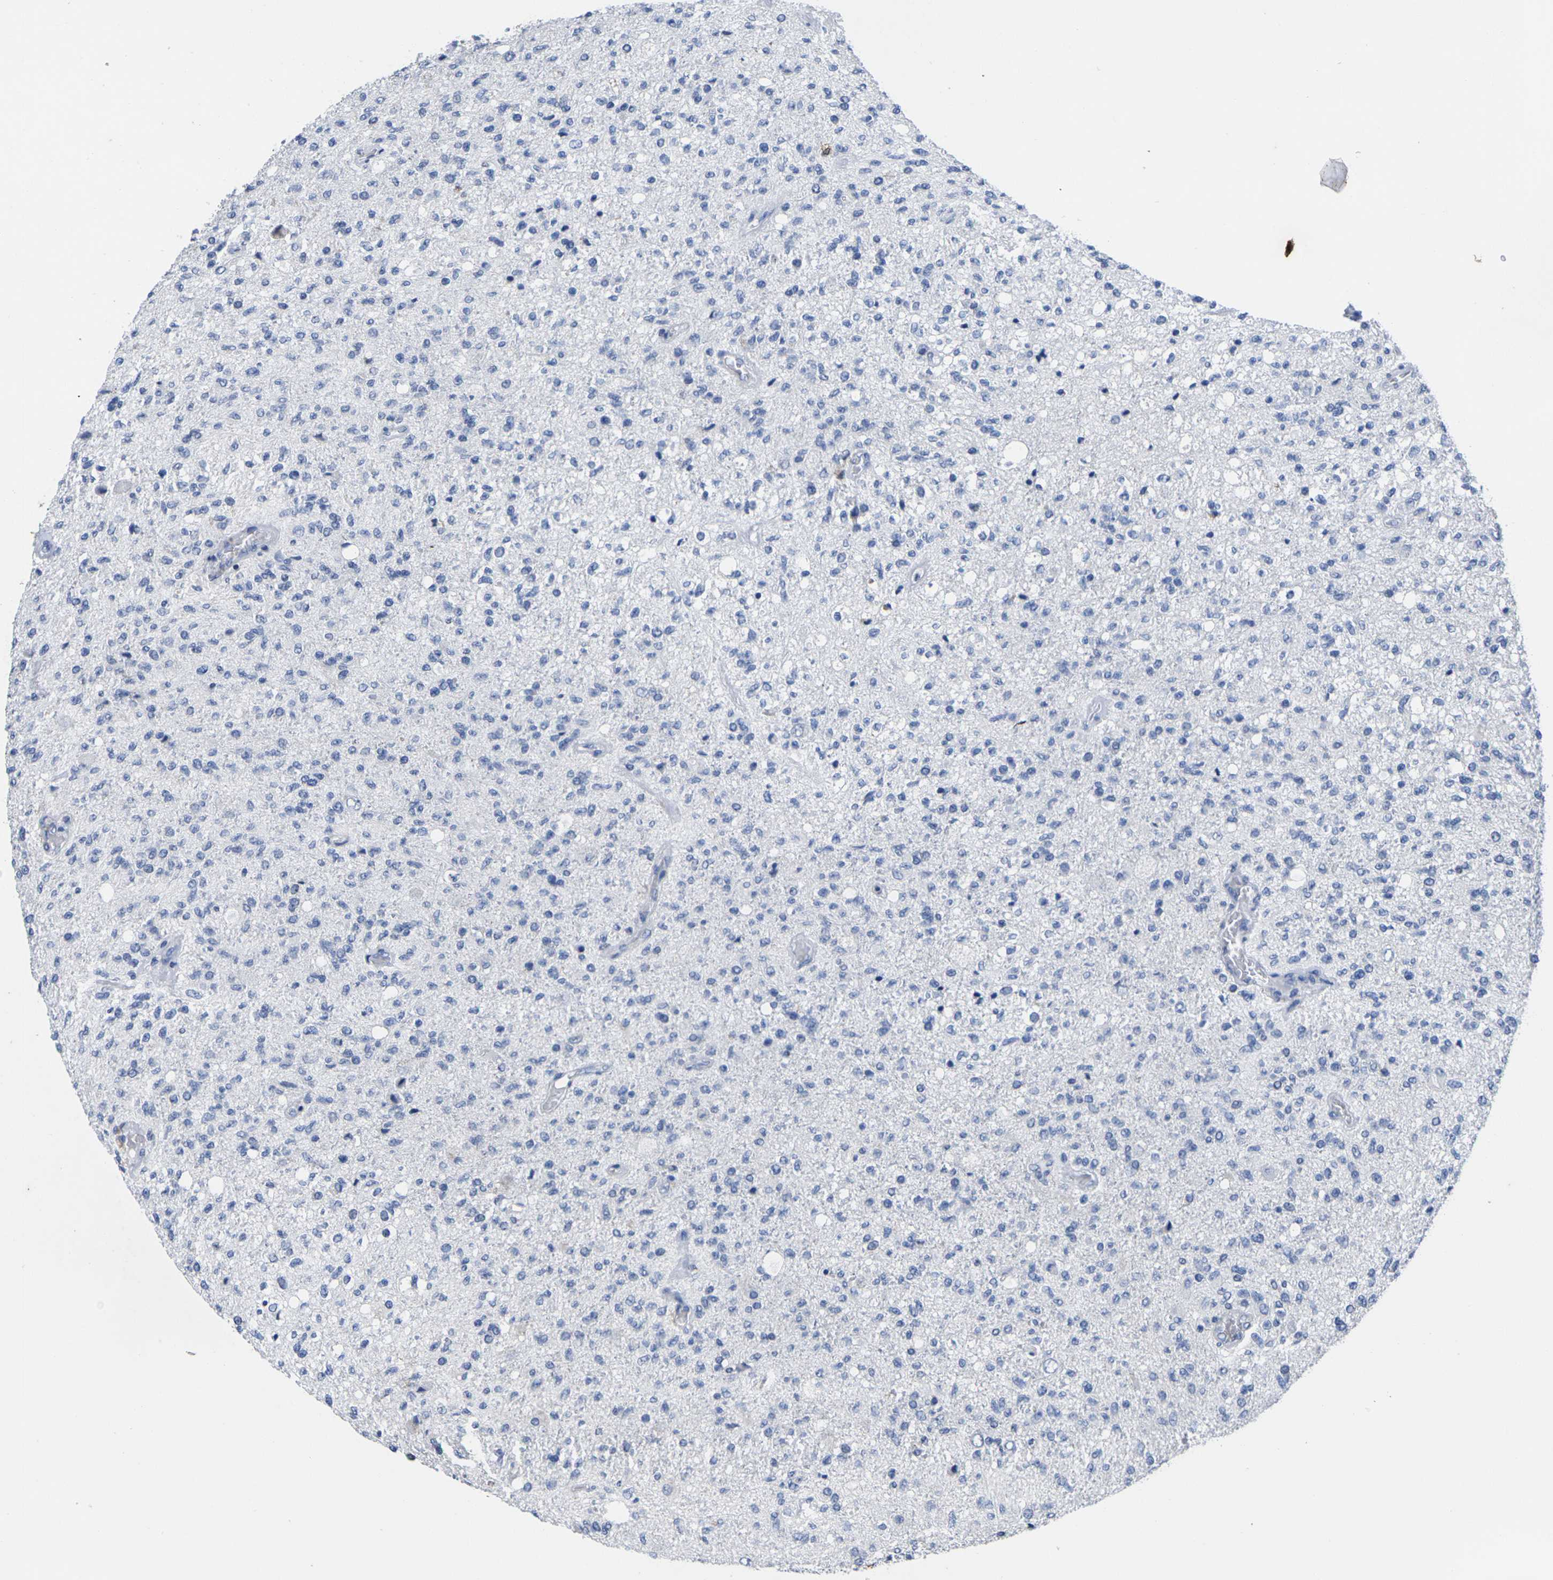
{"staining": {"intensity": "negative", "quantity": "none", "location": "none"}, "tissue": "glioma", "cell_type": "Tumor cells", "image_type": "cancer", "snomed": [{"axis": "morphology", "description": "Normal tissue, NOS"}, {"axis": "morphology", "description": "Glioma, malignant, High grade"}, {"axis": "topography", "description": "Cerebral cortex"}], "caption": "A histopathology image of malignant glioma (high-grade) stained for a protein shows no brown staining in tumor cells.", "gene": "IKZF1", "patient": {"sex": "male", "age": 77}}